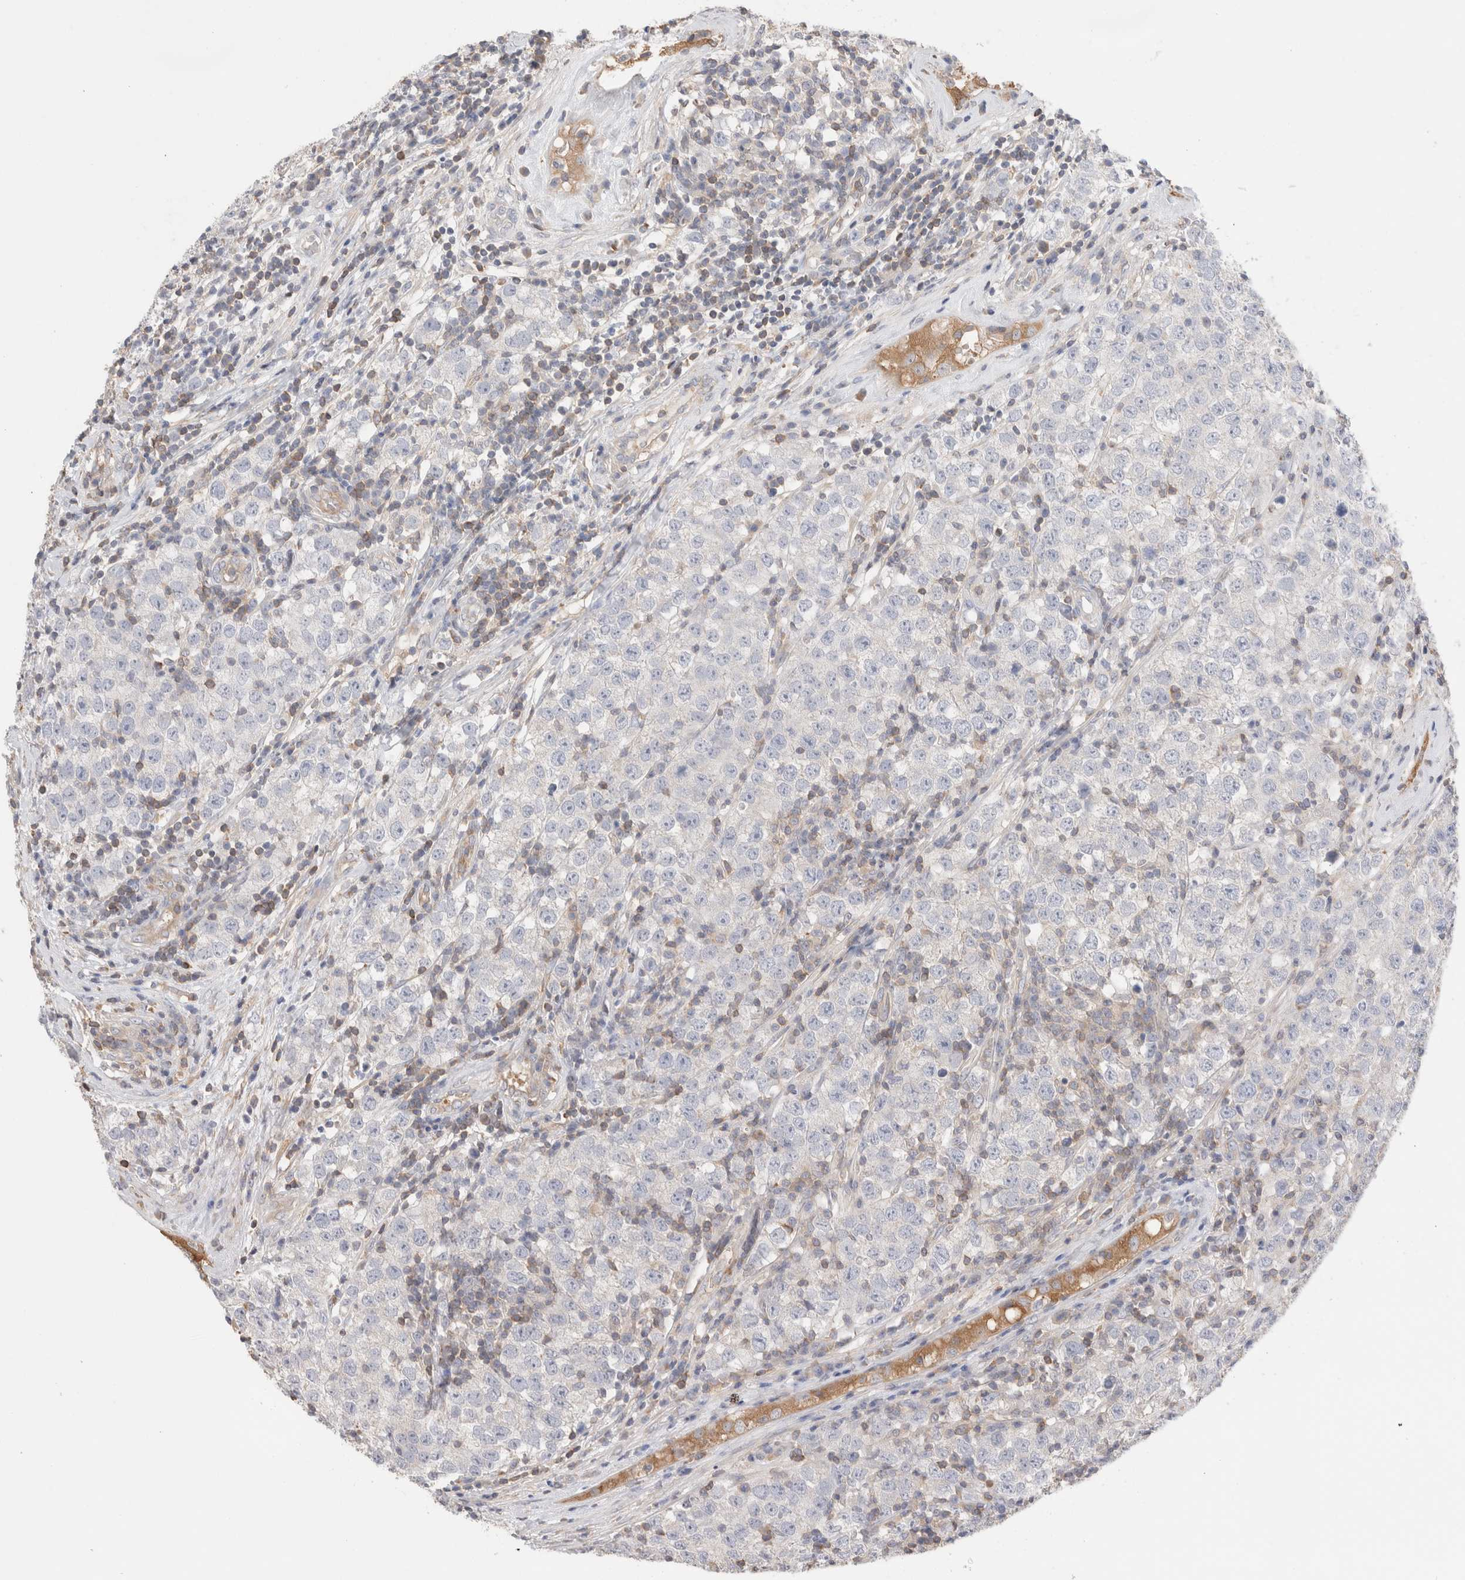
{"staining": {"intensity": "negative", "quantity": "none", "location": "none"}, "tissue": "testis cancer", "cell_type": "Tumor cells", "image_type": "cancer", "snomed": [{"axis": "morphology", "description": "Seminoma, NOS"}, {"axis": "morphology", "description": "Carcinoma, Embryonal, NOS"}, {"axis": "topography", "description": "Testis"}], "caption": "There is no significant positivity in tumor cells of seminoma (testis). (Stains: DAB (3,3'-diaminobenzidine) immunohistochemistry (IHC) with hematoxylin counter stain, Microscopy: brightfield microscopy at high magnification).", "gene": "CAPN2", "patient": {"sex": "male", "age": 28}}